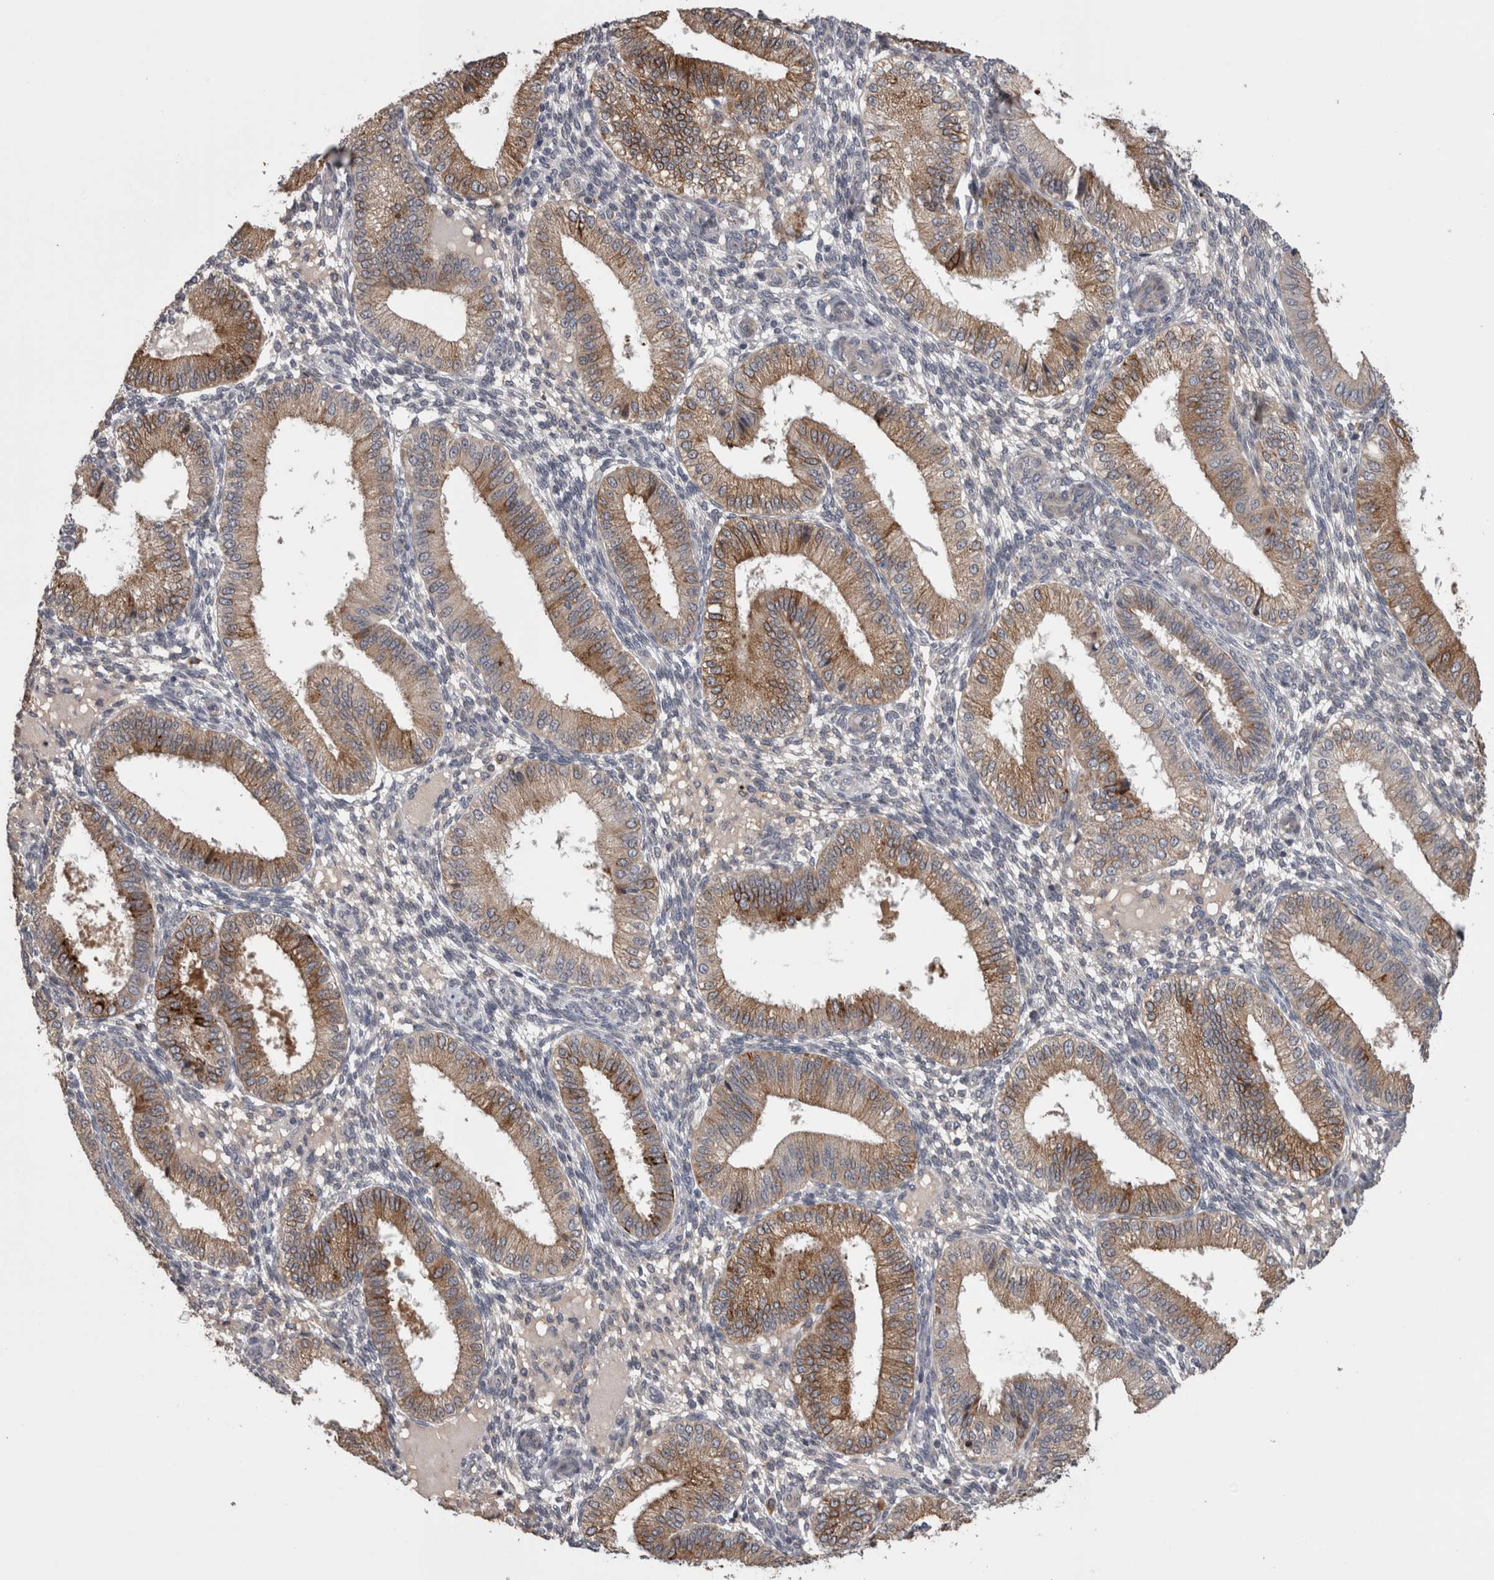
{"staining": {"intensity": "negative", "quantity": "none", "location": "none"}, "tissue": "endometrium", "cell_type": "Cells in endometrial stroma", "image_type": "normal", "snomed": [{"axis": "morphology", "description": "Normal tissue, NOS"}, {"axis": "topography", "description": "Endometrium"}], "caption": "DAB (3,3'-diaminobenzidine) immunohistochemical staining of normal endometrium demonstrates no significant expression in cells in endometrial stroma. (Stains: DAB IHC with hematoxylin counter stain, Microscopy: brightfield microscopy at high magnification).", "gene": "STC1", "patient": {"sex": "female", "age": 39}}